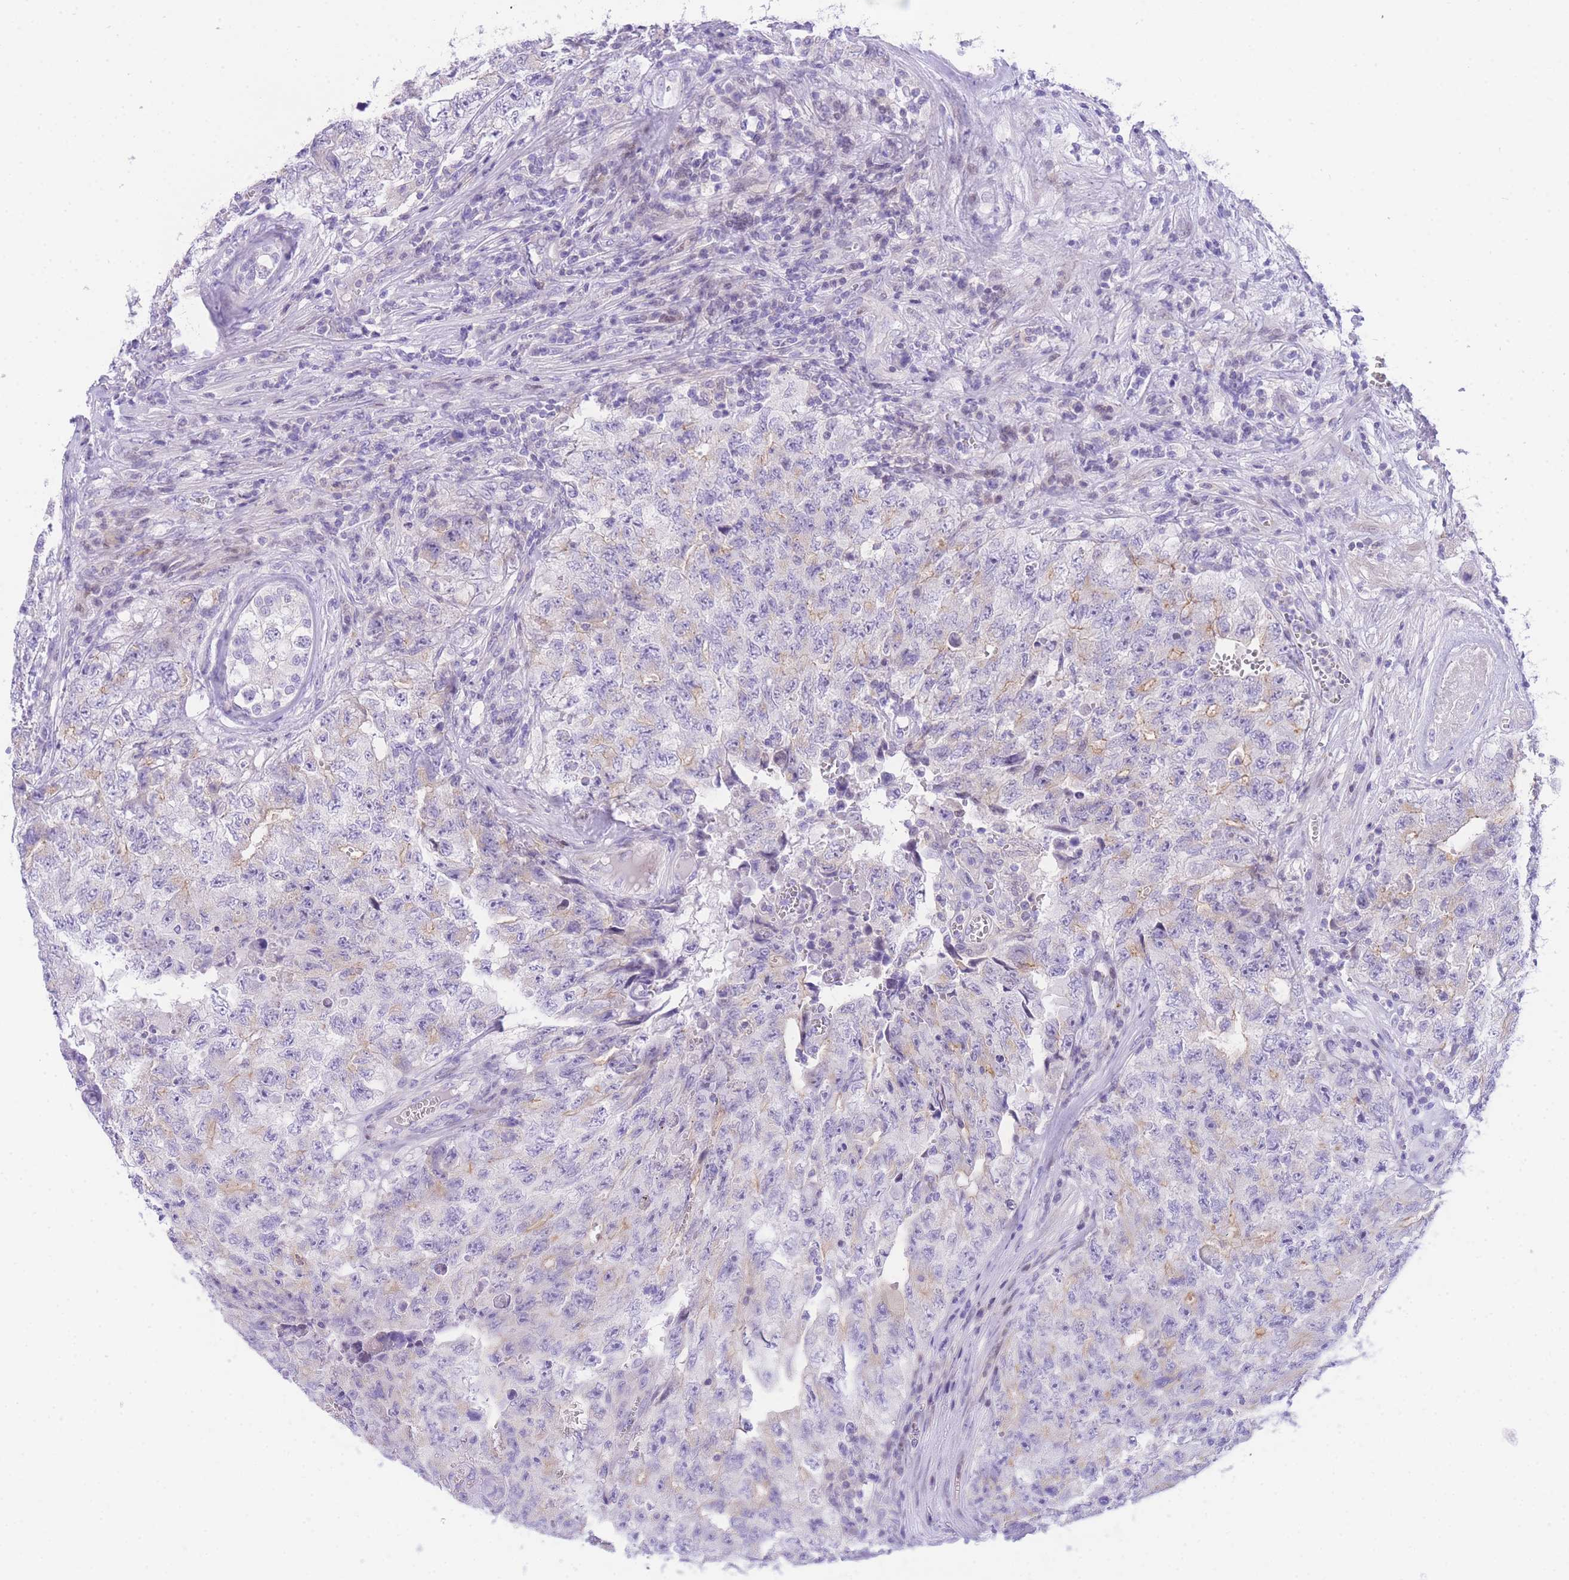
{"staining": {"intensity": "negative", "quantity": "none", "location": "none"}, "tissue": "testis cancer", "cell_type": "Tumor cells", "image_type": "cancer", "snomed": [{"axis": "morphology", "description": "Carcinoma, Embryonal, NOS"}, {"axis": "topography", "description": "Testis"}], "caption": "An image of embryonal carcinoma (testis) stained for a protein shows no brown staining in tumor cells. (DAB immunohistochemistry (IHC), high magnification).", "gene": "TIFAB", "patient": {"sex": "male", "age": 17}}